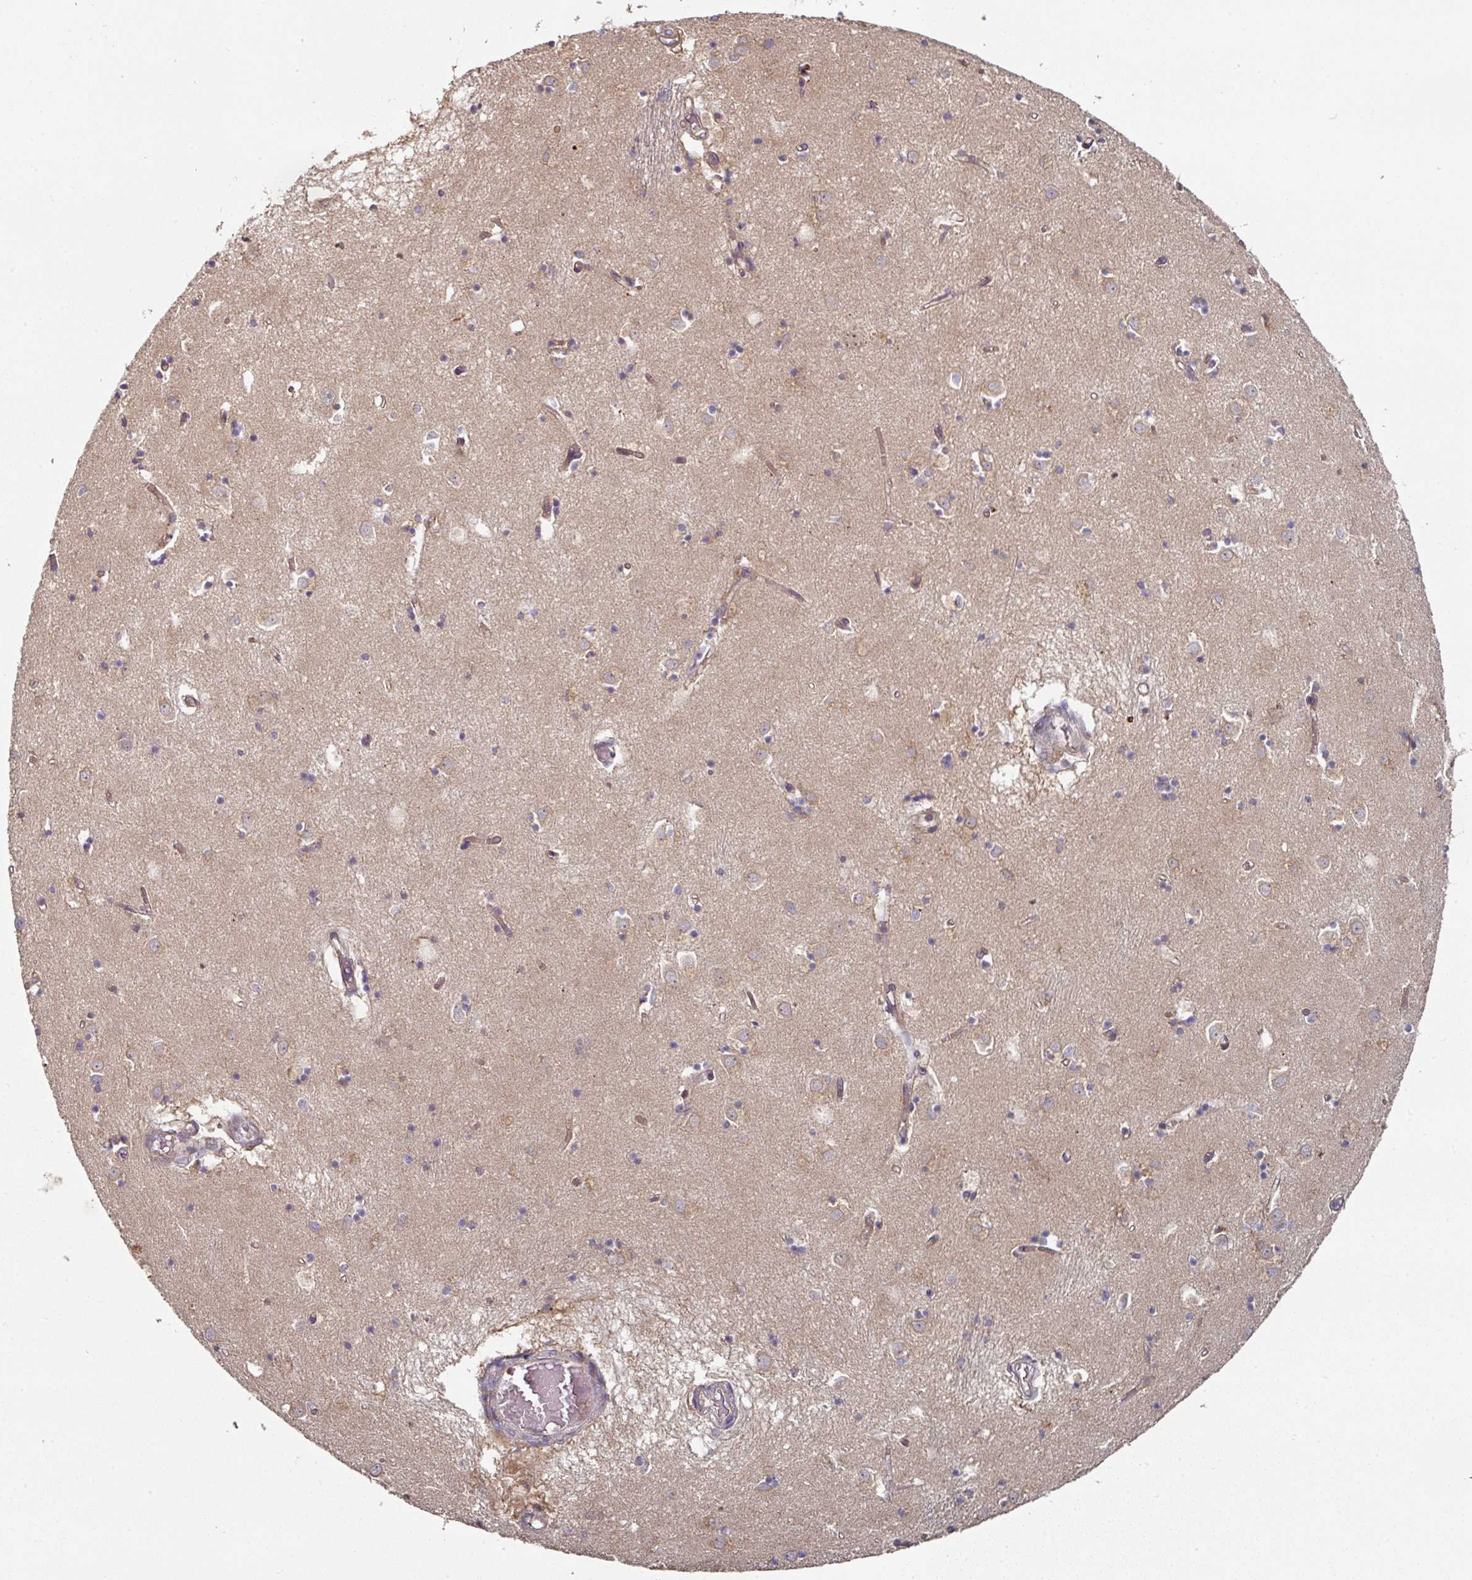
{"staining": {"intensity": "moderate", "quantity": "<25%", "location": "cytoplasmic/membranous"}, "tissue": "caudate", "cell_type": "Glial cells", "image_type": "normal", "snomed": [{"axis": "morphology", "description": "Normal tissue, NOS"}, {"axis": "topography", "description": "Lateral ventricle wall"}], "caption": "Immunohistochemistry image of benign caudate: caudate stained using IHC reveals low levels of moderate protein expression localized specifically in the cytoplasmic/membranous of glial cells, appearing as a cytoplasmic/membranous brown color.", "gene": "DNAJC7", "patient": {"sex": "male", "age": 70}}